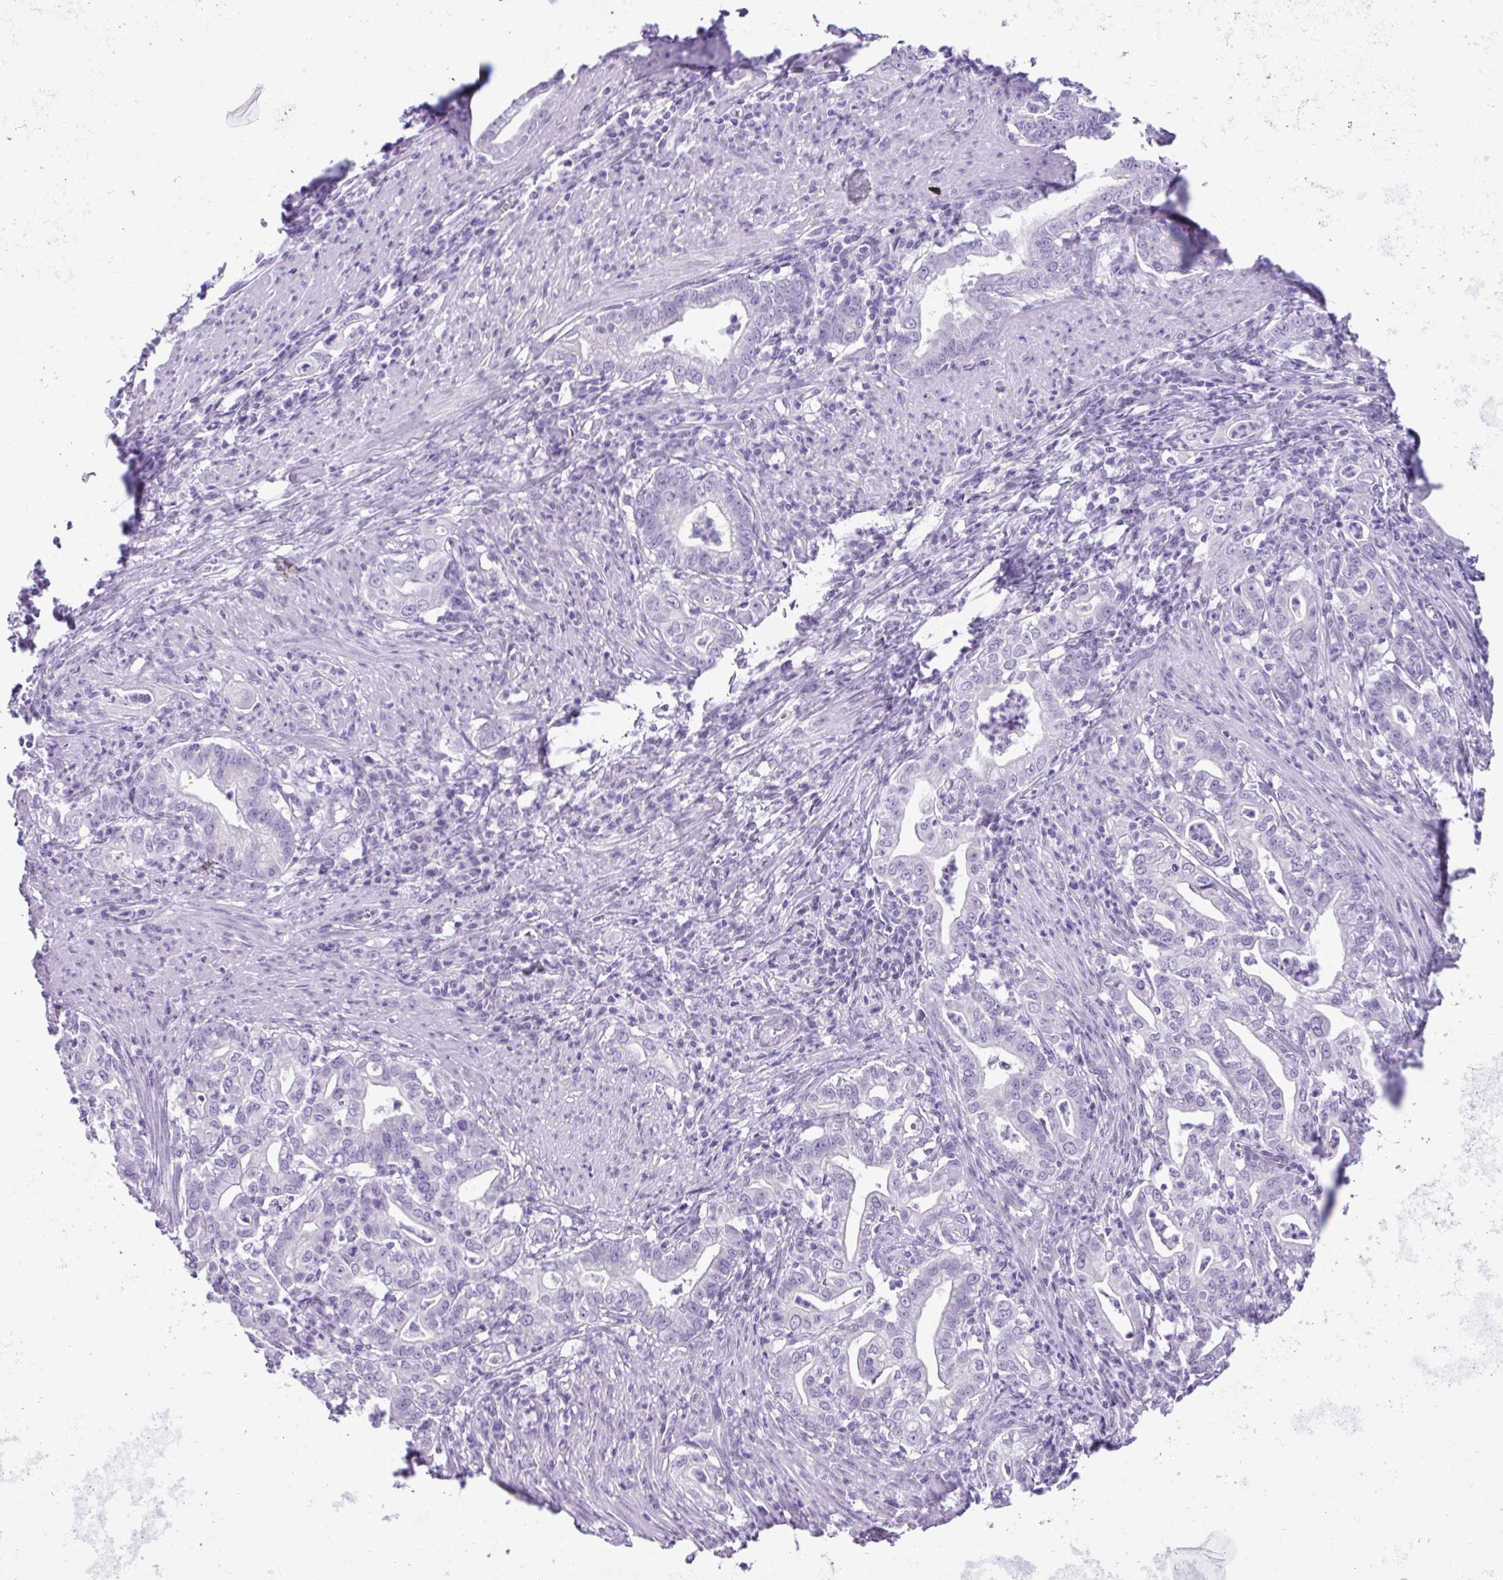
{"staining": {"intensity": "negative", "quantity": "none", "location": "none"}, "tissue": "stomach cancer", "cell_type": "Tumor cells", "image_type": "cancer", "snomed": [{"axis": "morphology", "description": "Adenocarcinoma, NOS"}, {"axis": "topography", "description": "Stomach, upper"}], "caption": "This photomicrograph is of stomach cancer (adenocarcinoma) stained with immunohistochemistry (IHC) to label a protein in brown with the nuclei are counter-stained blue. There is no expression in tumor cells. (DAB immunohistochemistry (IHC) with hematoxylin counter stain).", "gene": "RNF183", "patient": {"sex": "female", "age": 79}}